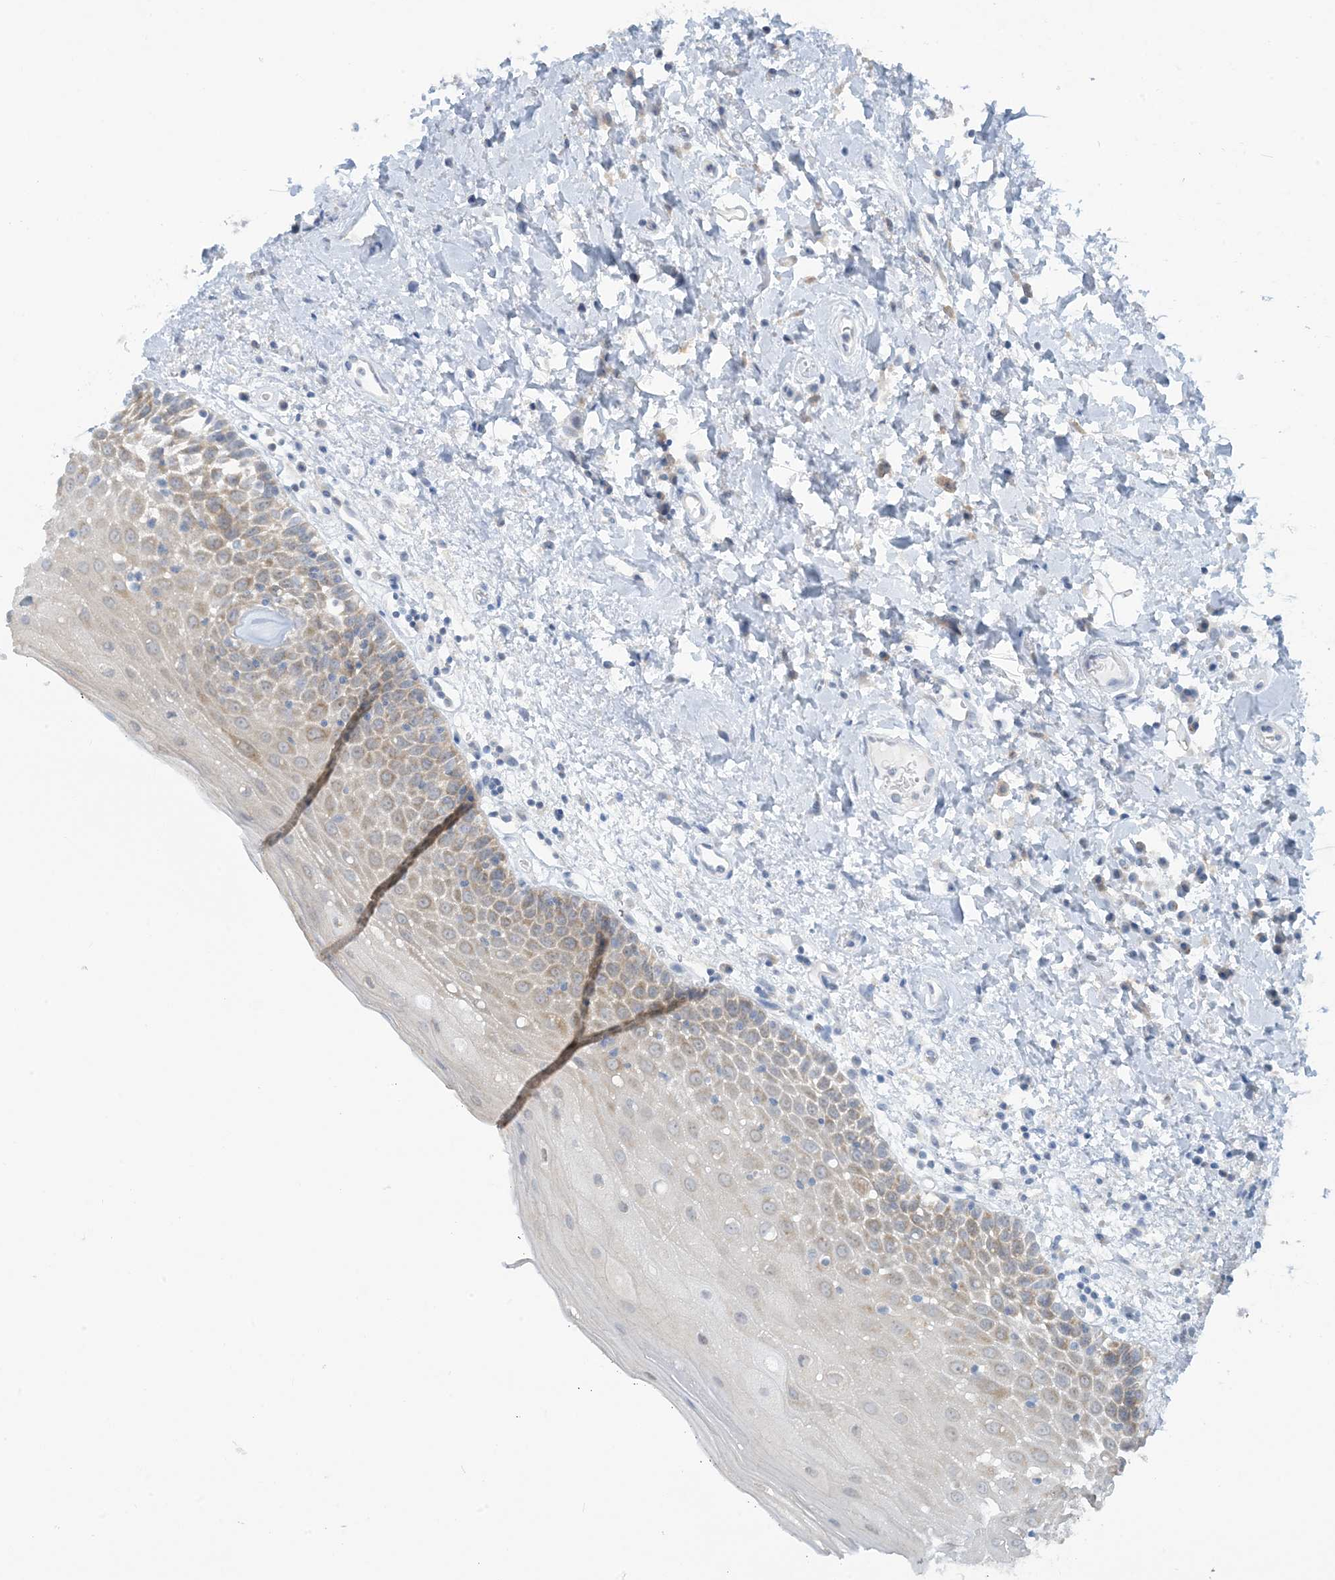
{"staining": {"intensity": "weak", "quantity": "25%-75%", "location": "cytoplasmic/membranous"}, "tissue": "oral mucosa", "cell_type": "Squamous epithelial cells", "image_type": "normal", "snomed": [{"axis": "morphology", "description": "Normal tissue, NOS"}, {"axis": "topography", "description": "Oral tissue"}], "caption": "IHC of normal human oral mucosa shows low levels of weak cytoplasmic/membranous staining in about 25%-75% of squamous epithelial cells. IHC stains the protein in brown and the nuclei are stained blue.", "gene": "MRPS18A", "patient": {"sex": "male", "age": 74}}